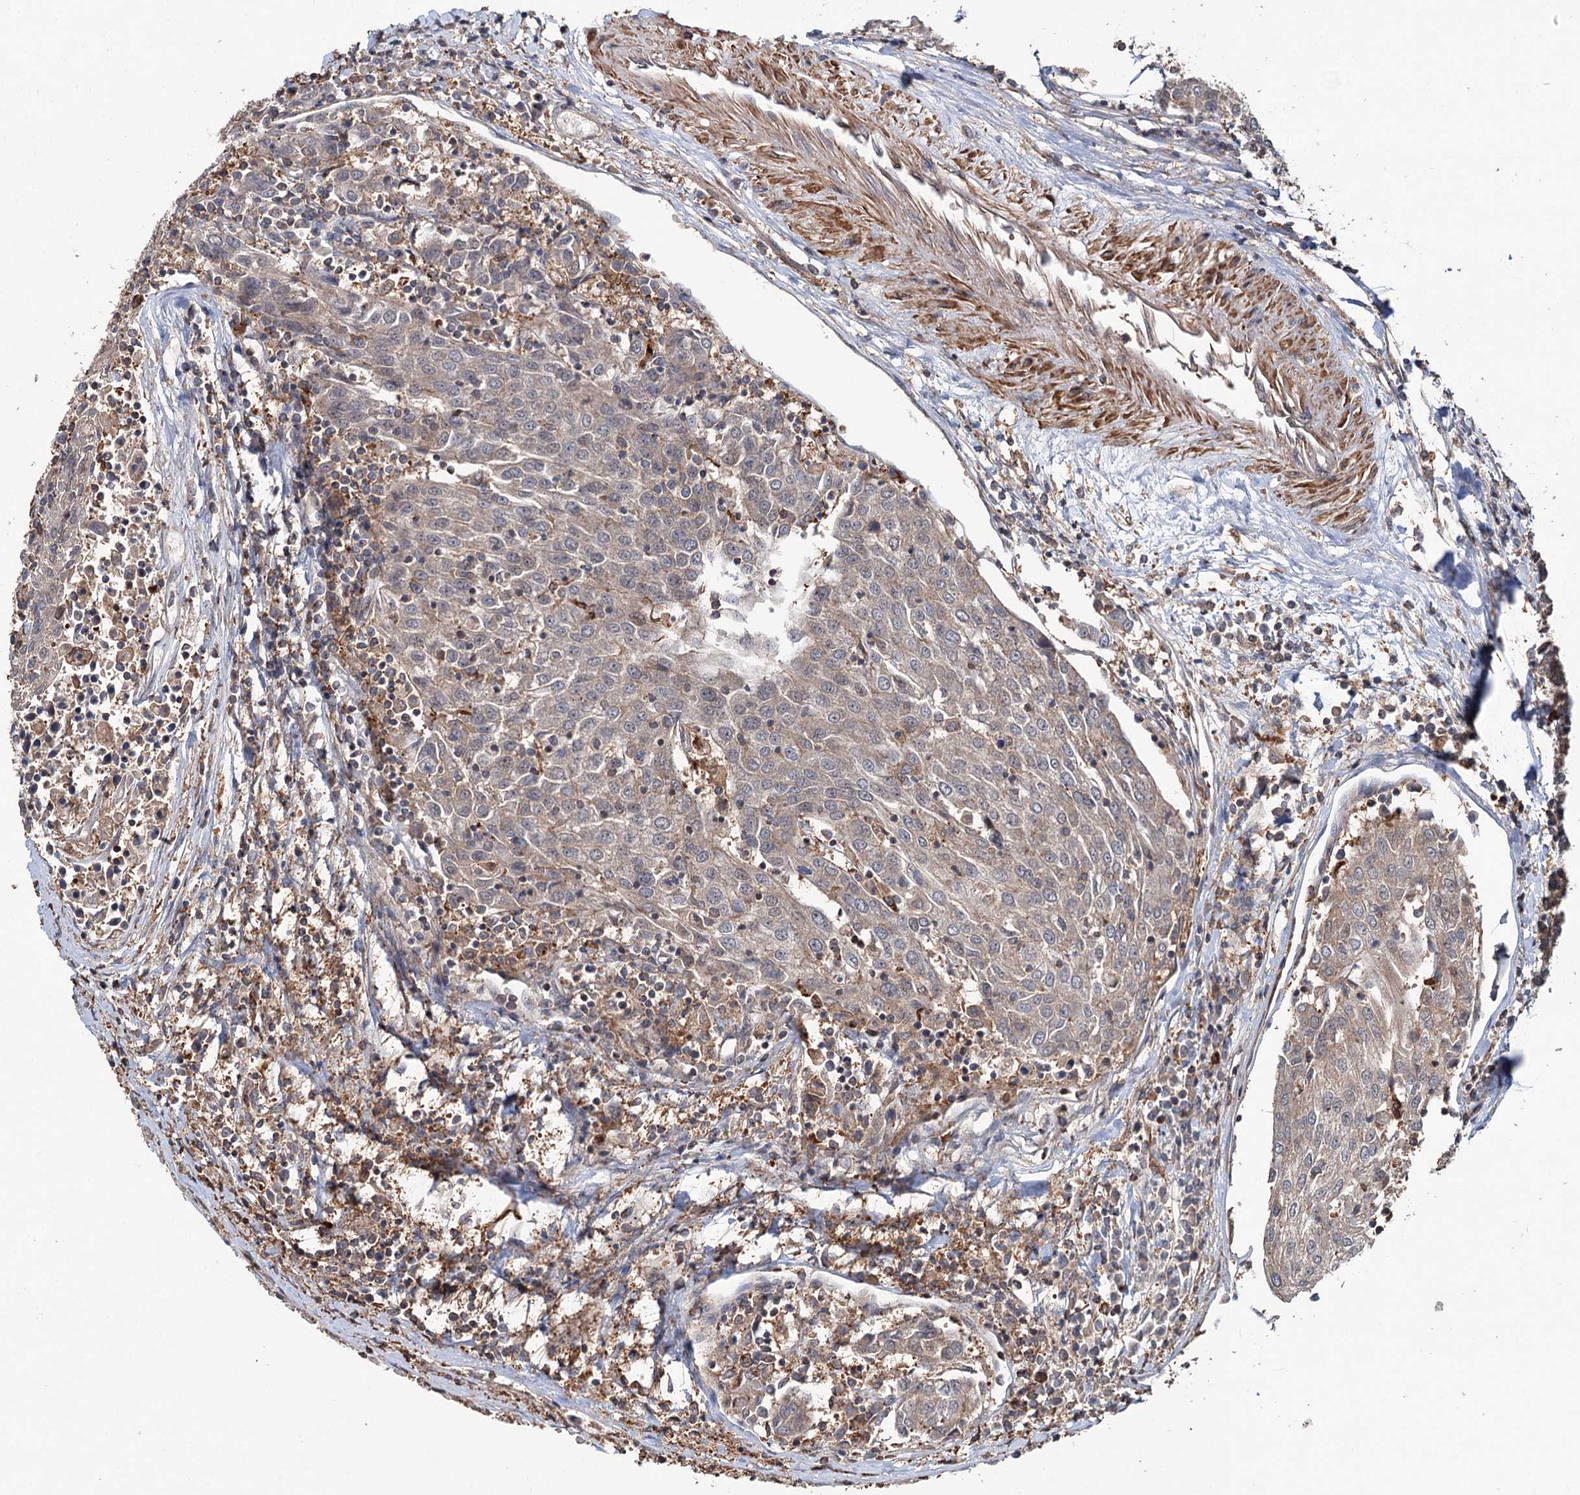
{"staining": {"intensity": "weak", "quantity": ">75%", "location": "cytoplasmic/membranous"}, "tissue": "urothelial cancer", "cell_type": "Tumor cells", "image_type": "cancer", "snomed": [{"axis": "morphology", "description": "Urothelial carcinoma, High grade"}, {"axis": "topography", "description": "Urinary bladder"}], "caption": "There is low levels of weak cytoplasmic/membranous positivity in tumor cells of urothelial carcinoma (high-grade), as demonstrated by immunohistochemical staining (brown color).", "gene": "GRIP1", "patient": {"sex": "female", "age": 85}}